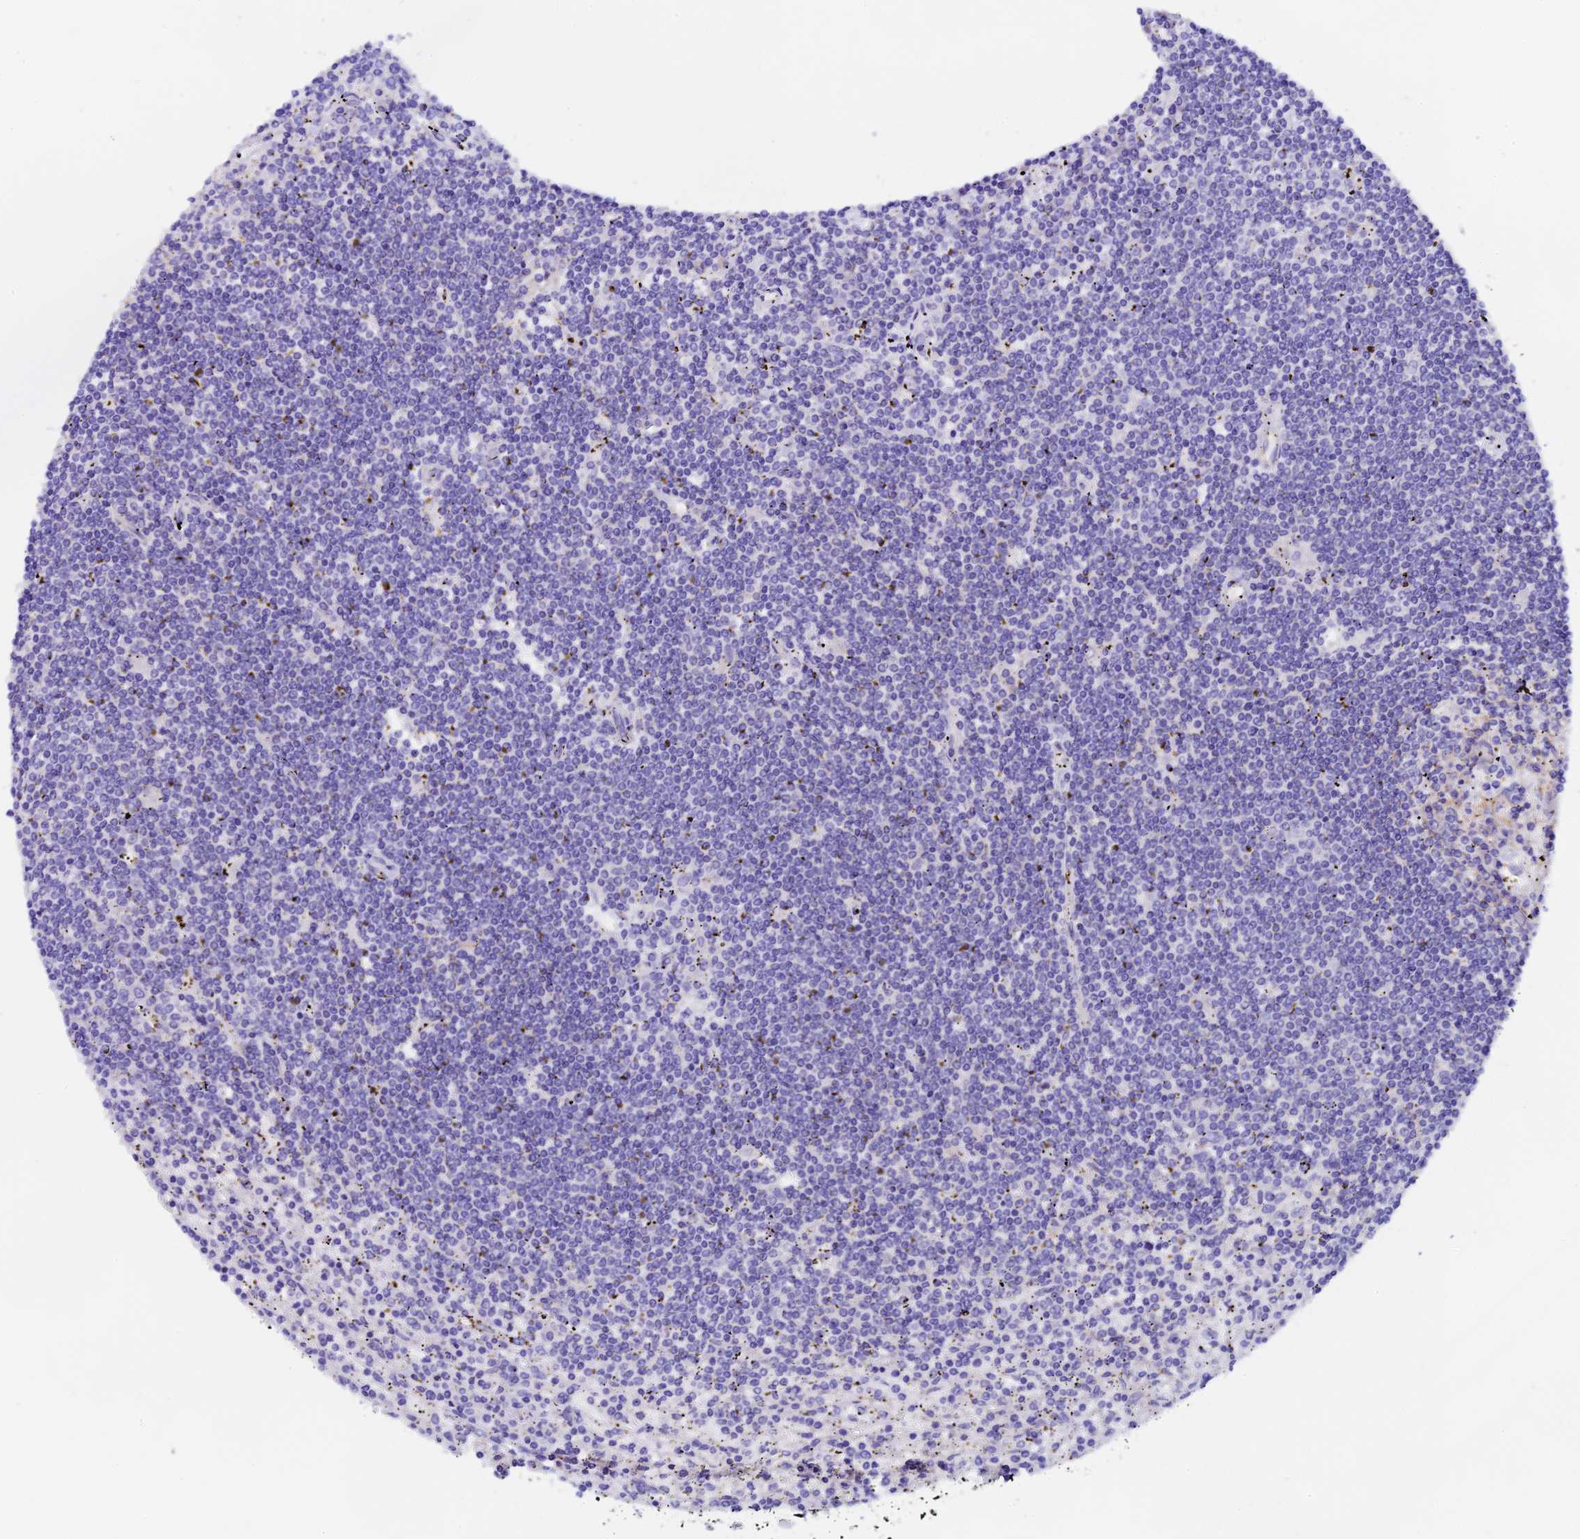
{"staining": {"intensity": "moderate", "quantity": "<25%", "location": "cytoplasmic/membranous"}, "tissue": "lymphoma", "cell_type": "Tumor cells", "image_type": "cancer", "snomed": [{"axis": "morphology", "description": "Malignant lymphoma, non-Hodgkin's type, Low grade"}, {"axis": "topography", "description": "Spleen"}], "caption": "Lymphoma stained for a protein (brown) demonstrates moderate cytoplasmic/membranous positive expression in about <25% of tumor cells.", "gene": "COMTD1", "patient": {"sex": "male", "age": 76}}